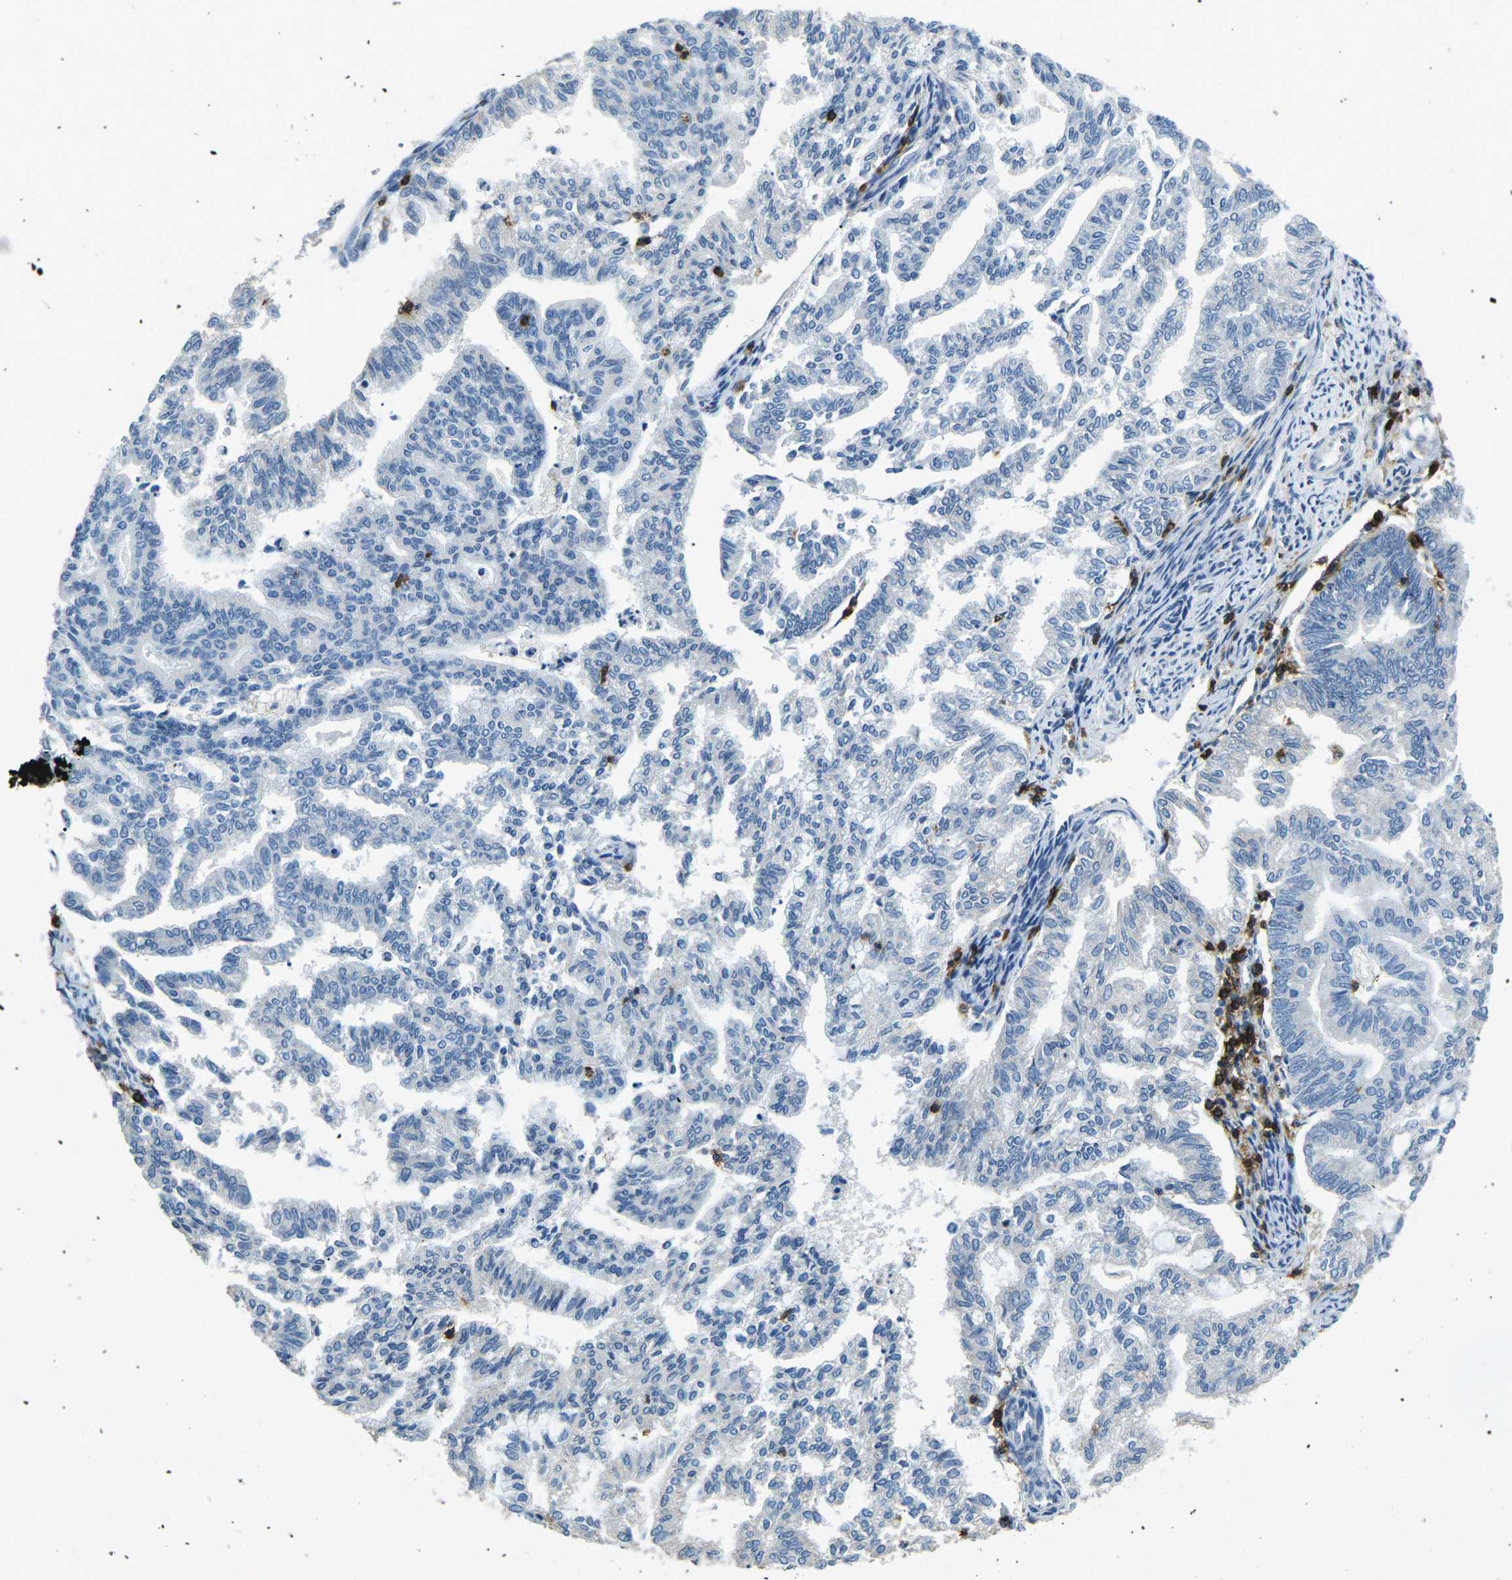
{"staining": {"intensity": "negative", "quantity": "none", "location": "none"}, "tissue": "endometrial cancer", "cell_type": "Tumor cells", "image_type": "cancer", "snomed": [{"axis": "morphology", "description": "Adenocarcinoma, NOS"}, {"axis": "topography", "description": "Endometrium"}], "caption": "There is no significant positivity in tumor cells of adenocarcinoma (endometrial). (Immunohistochemistry (ihc), brightfield microscopy, high magnification).", "gene": "CD6", "patient": {"sex": "female", "age": 79}}